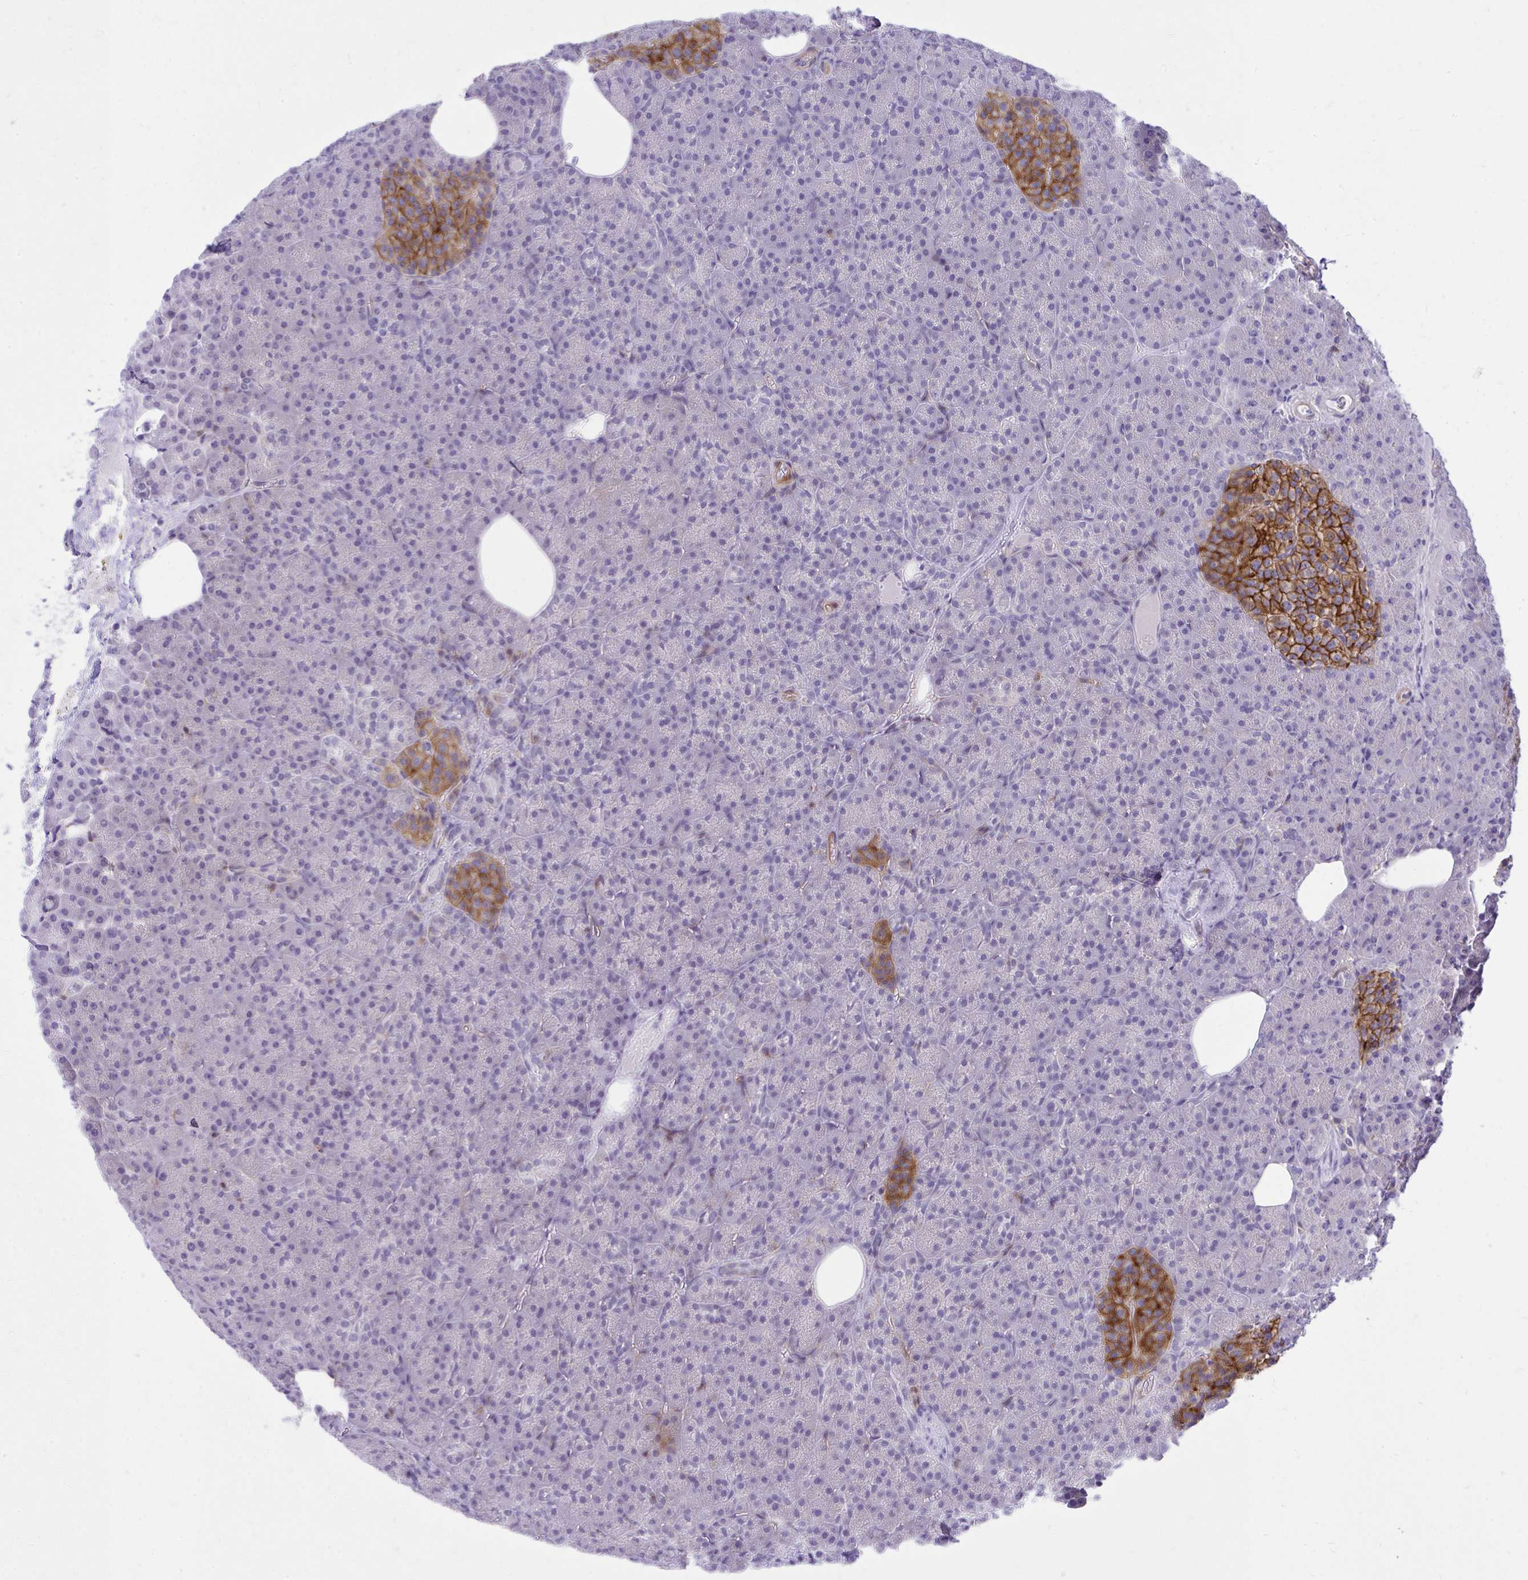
{"staining": {"intensity": "negative", "quantity": "none", "location": "none"}, "tissue": "pancreas", "cell_type": "Exocrine glandular cells", "image_type": "normal", "snomed": [{"axis": "morphology", "description": "Normal tissue, NOS"}, {"axis": "topography", "description": "Pancreas"}], "caption": "Exocrine glandular cells are negative for protein expression in benign human pancreas. The staining is performed using DAB brown chromogen with nuclei counter-stained in using hematoxylin.", "gene": "GPRIN3", "patient": {"sex": "female", "age": 74}}